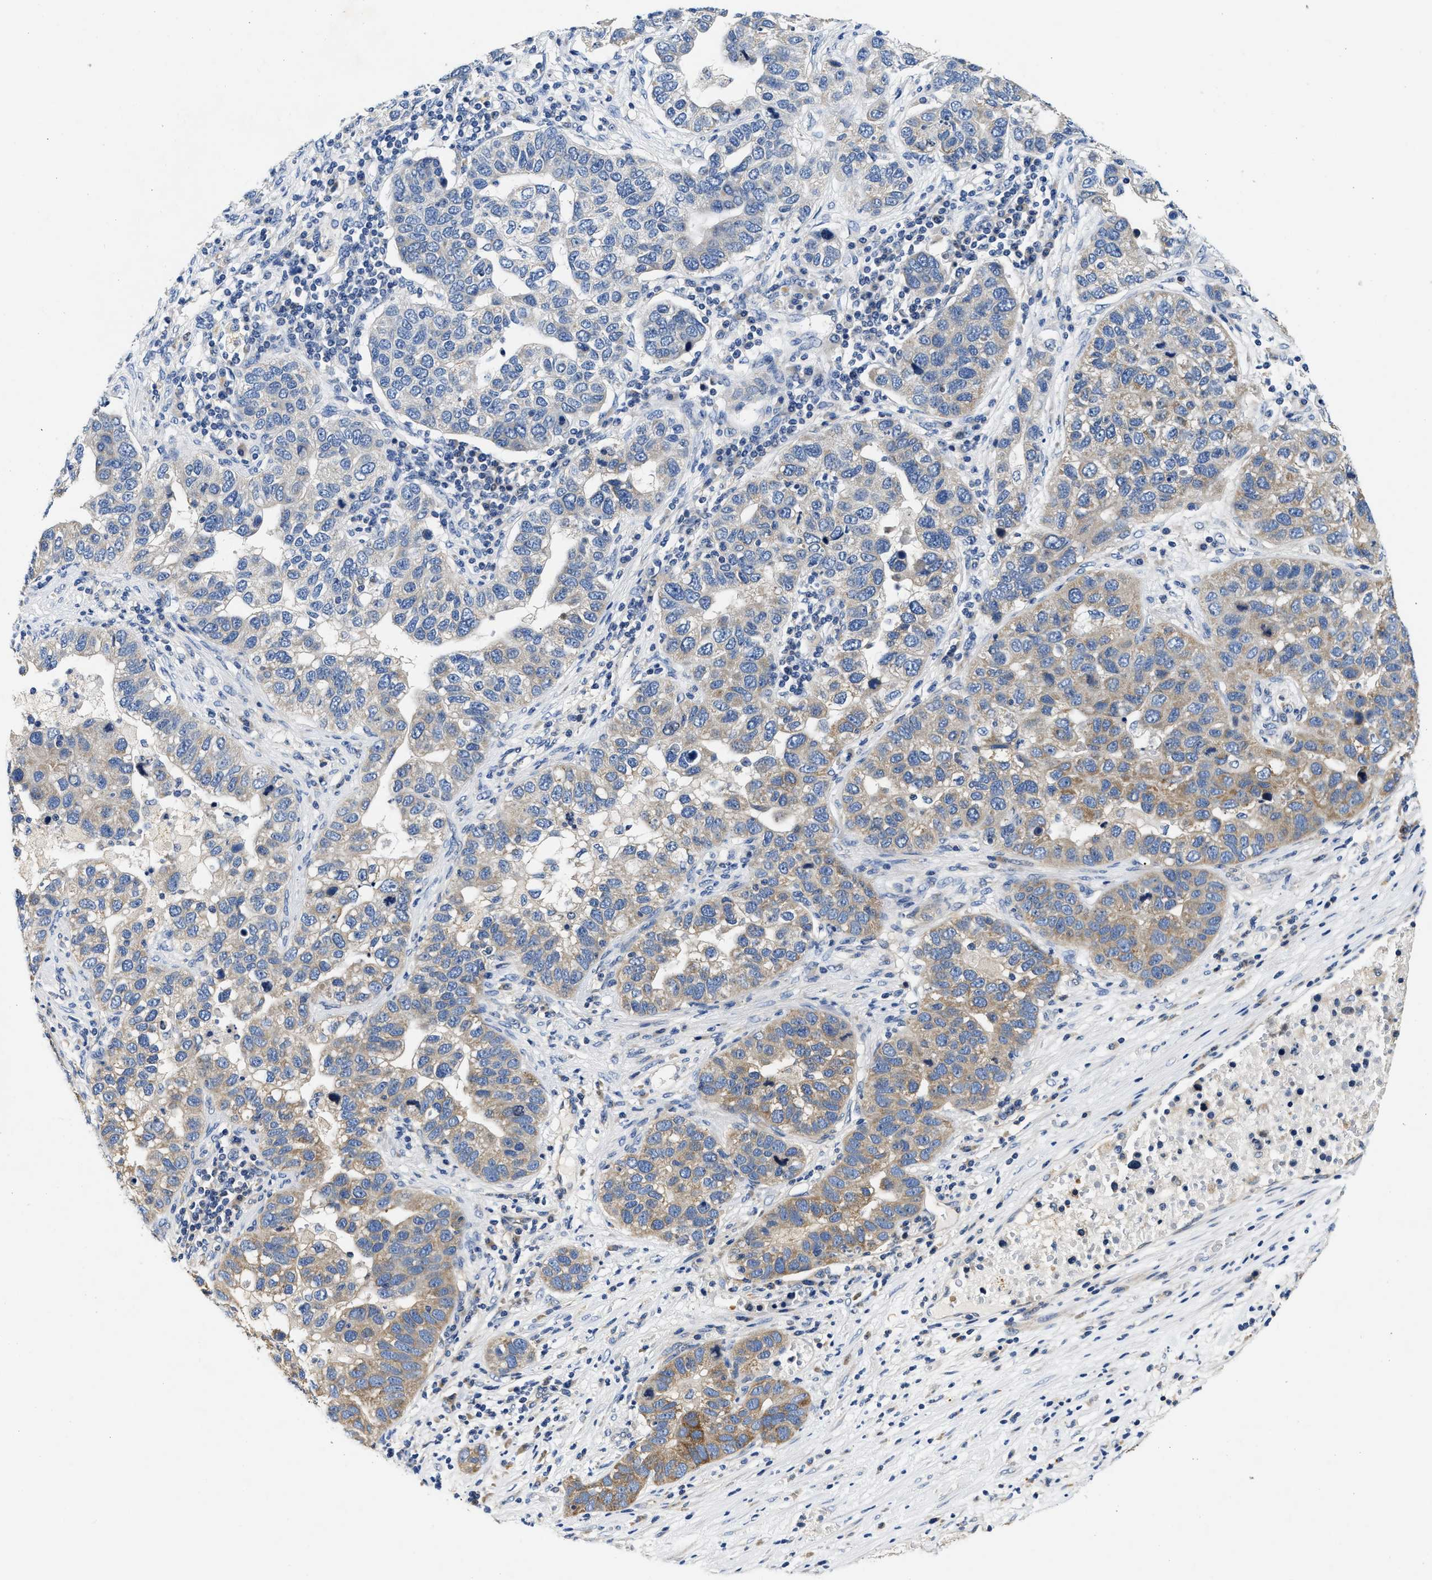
{"staining": {"intensity": "weak", "quantity": "25%-75%", "location": "cytoplasmic/membranous"}, "tissue": "pancreatic cancer", "cell_type": "Tumor cells", "image_type": "cancer", "snomed": [{"axis": "morphology", "description": "Adenocarcinoma, NOS"}, {"axis": "topography", "description": "Pancreas"}], "caption": "A high-resolution image shows IHC staining of pancreatic cancer (adenocarcinoma), which reveals weak cytoplasmic/membranous positivity in about 25%-75% of tumor cells.", "gene": "FAM185A", "patient": {"sex": "female", "age": 61}}